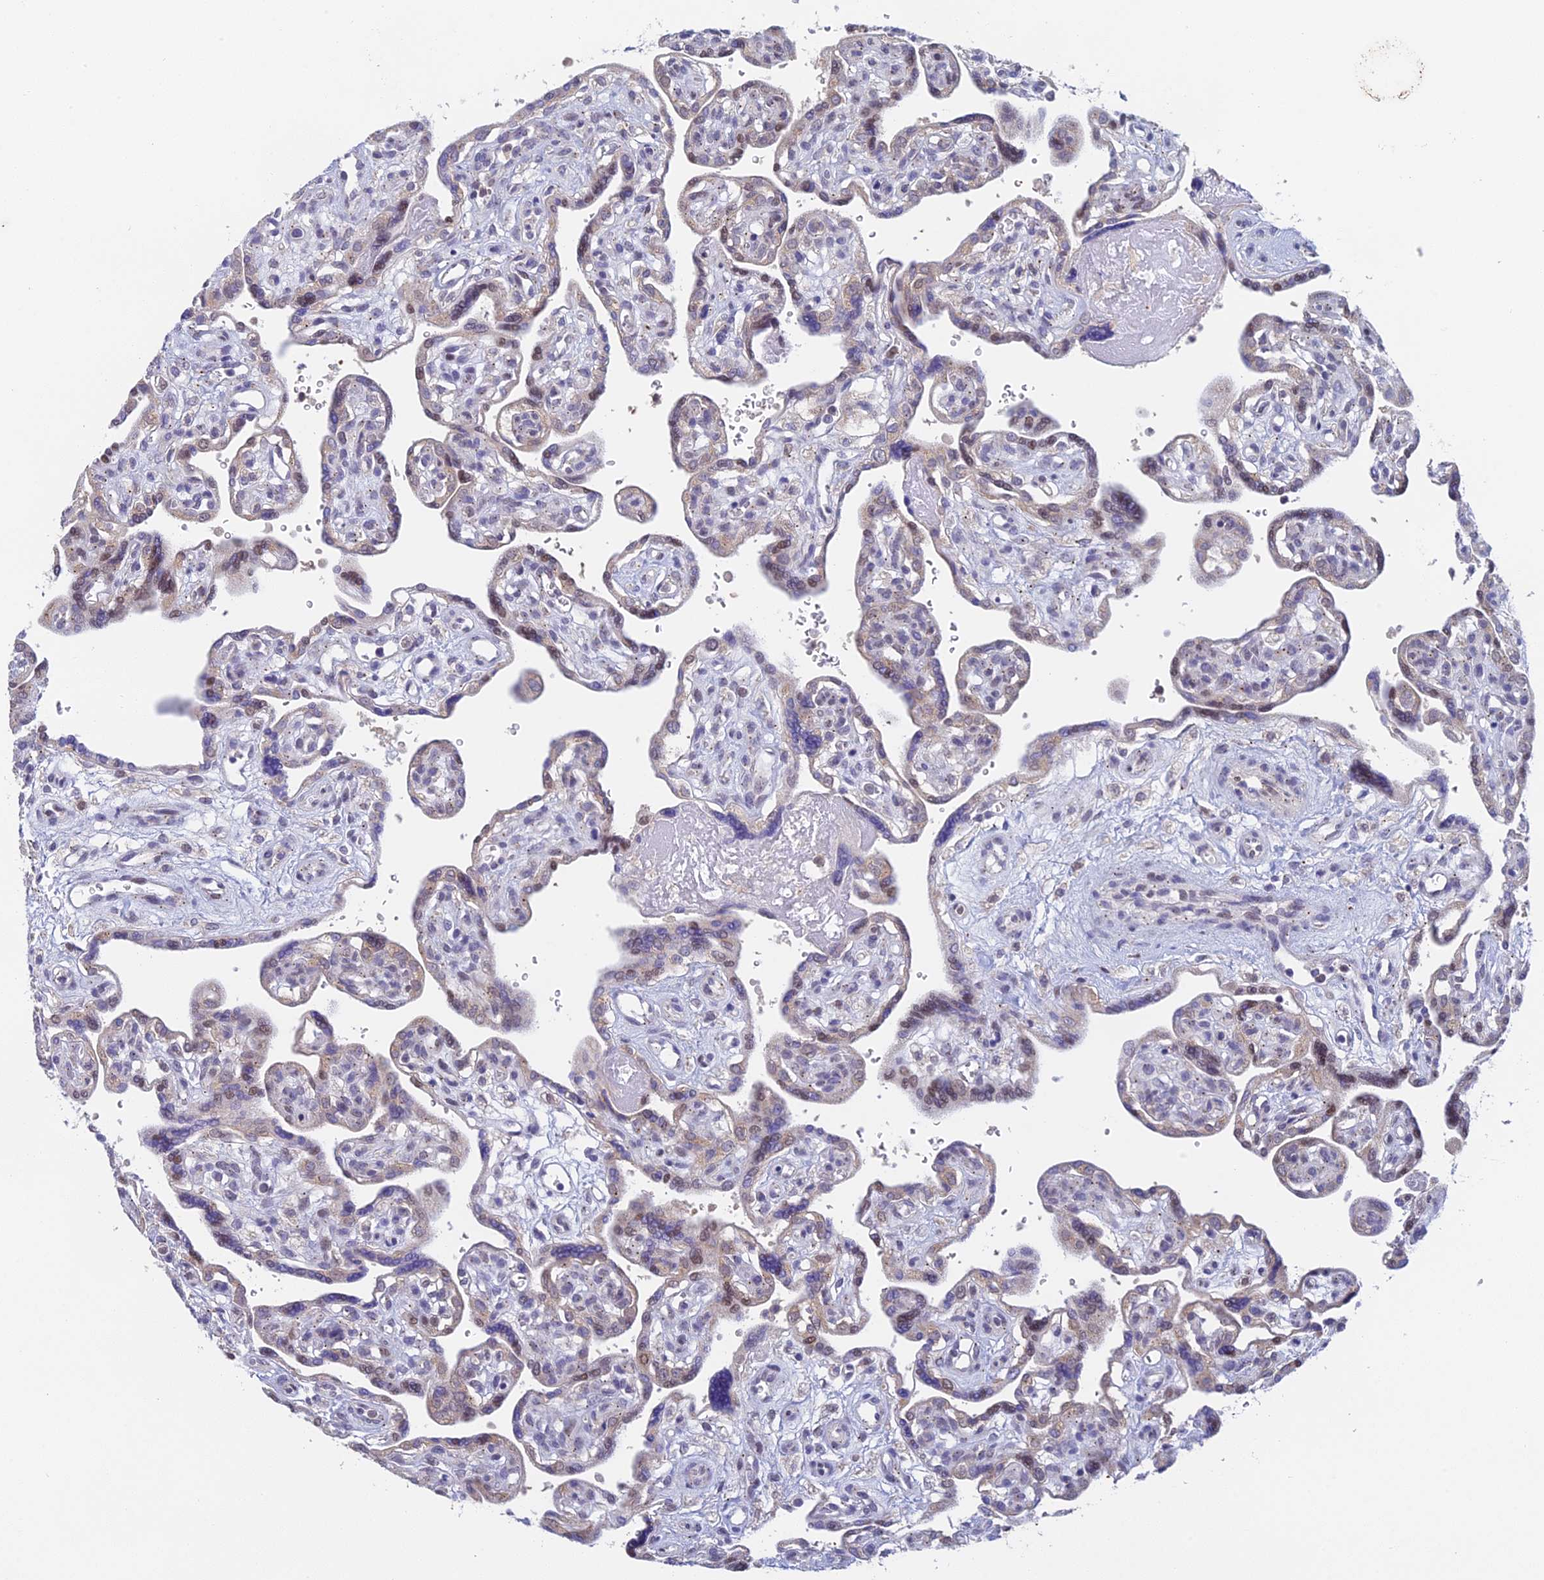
{"staining": {"intensity": "weak", "quantity": "25%-75%", "location": "nuclear"}, "tissue": "placenta", "cell_type": "Trophoblastic cells", "image_type": "normal", "snomed": [{"axis": "morphology", "description": "Normal tissue, NOS"}, {"axis": "topography", "description": "Placenta"}], "caption": "IHC image of benign placenta stained for a protein (brown), which reveals low levels of weak nuclear staining in approximately 25%-75% of trophoblastic cells.", "gene": "MRPL17", "patient": {"sex": "female", "age": 39}}